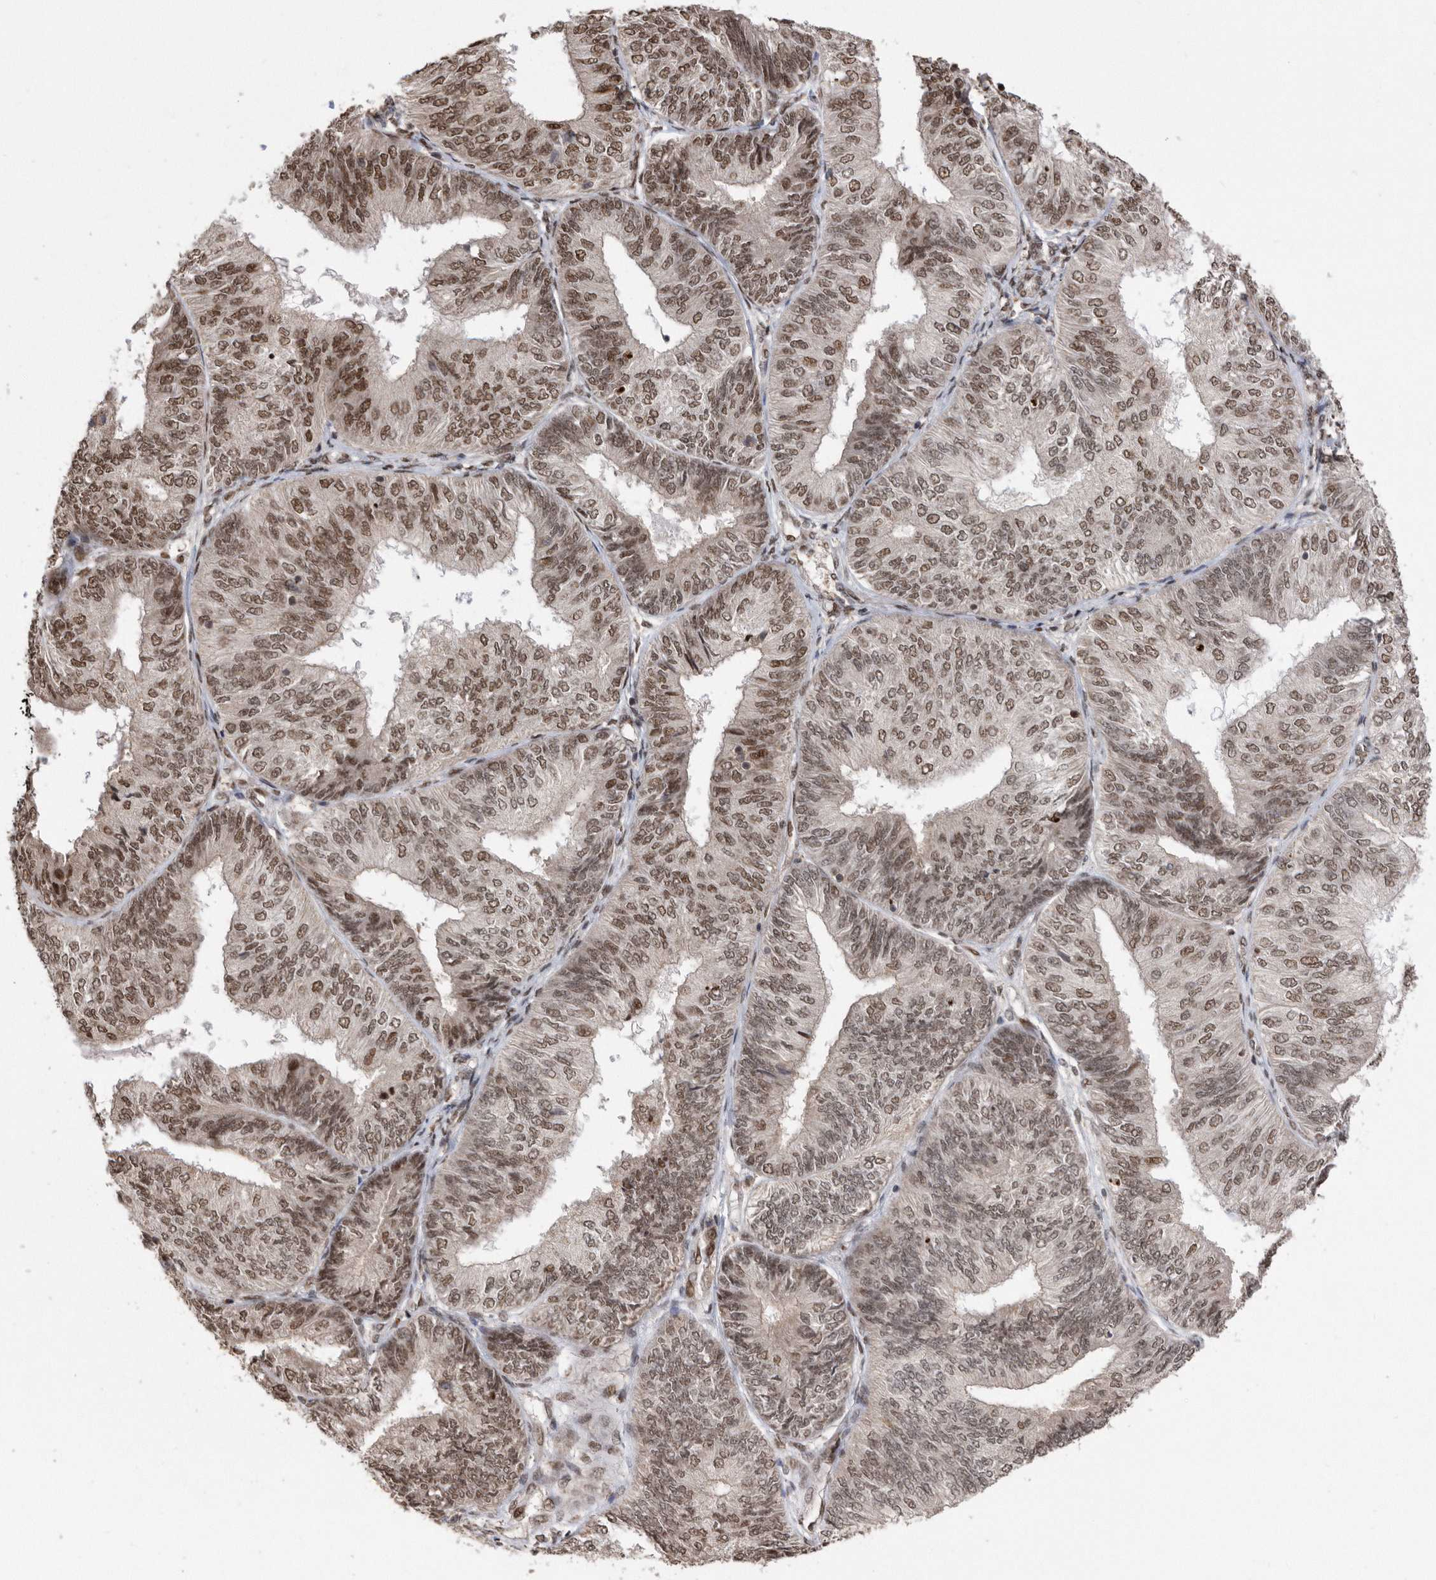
{"staining": {"intensity": "moderate", "quantity": ">75%", "location": "nuclear"}, "tissue": "endometrial cancer", "cell_type": "Tumor cells", "image_type": "cancer", "snomed": [{"axis": "morphology", "description": "Adenocarcinoma, NOS"}, {"axis": "topography", "description": "Endometrium"}], "caption": "A high-resolution histopathology image shows immunohistochemistry staining of endometrial cancer, which demonstrates moderate nuclear staining in about >75% of tumor cells.", "gene": "TDRD3", "patient": {"sex": "female", "age": 58}}